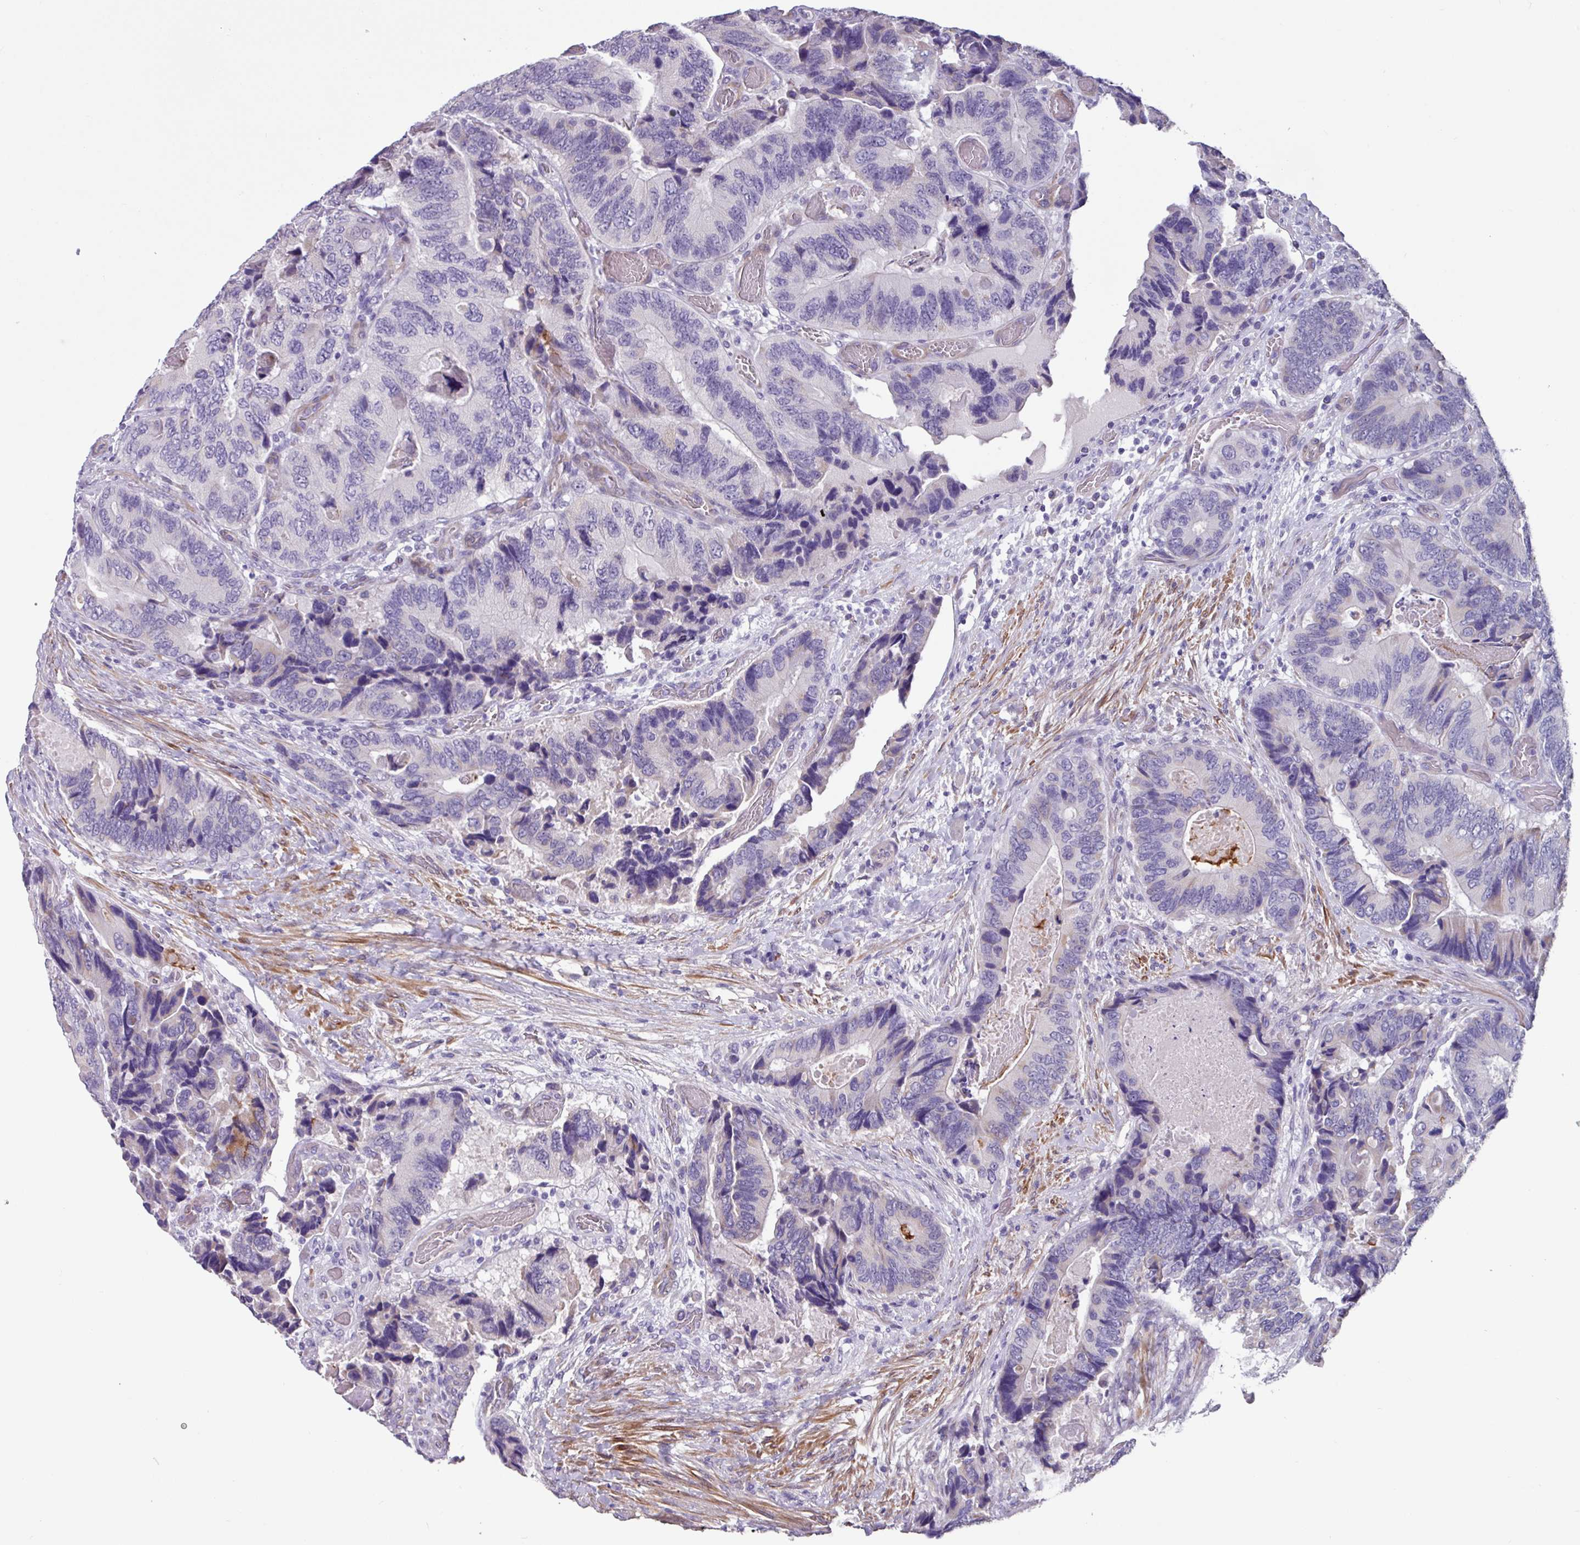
{"staining": {"intensity": "negative", "quantity": "none", "location": "none"}, "tissue": "colorectal cancer", "cell_type": "Tumor cells", "image_type": "cancer", "snomed": [{"axis": "morphology", "description": "Adenocarcinoma, NOS"}, {"axis": "topography", "description": "Colon"}], "caption": "Human colorectal adenocarcinoma stained for a protein using immunohistochemistry (IHC) exhibits no staining in tumor cells.", "gene": "OTX1", "patient": {"sex": "male", "age": 84}}